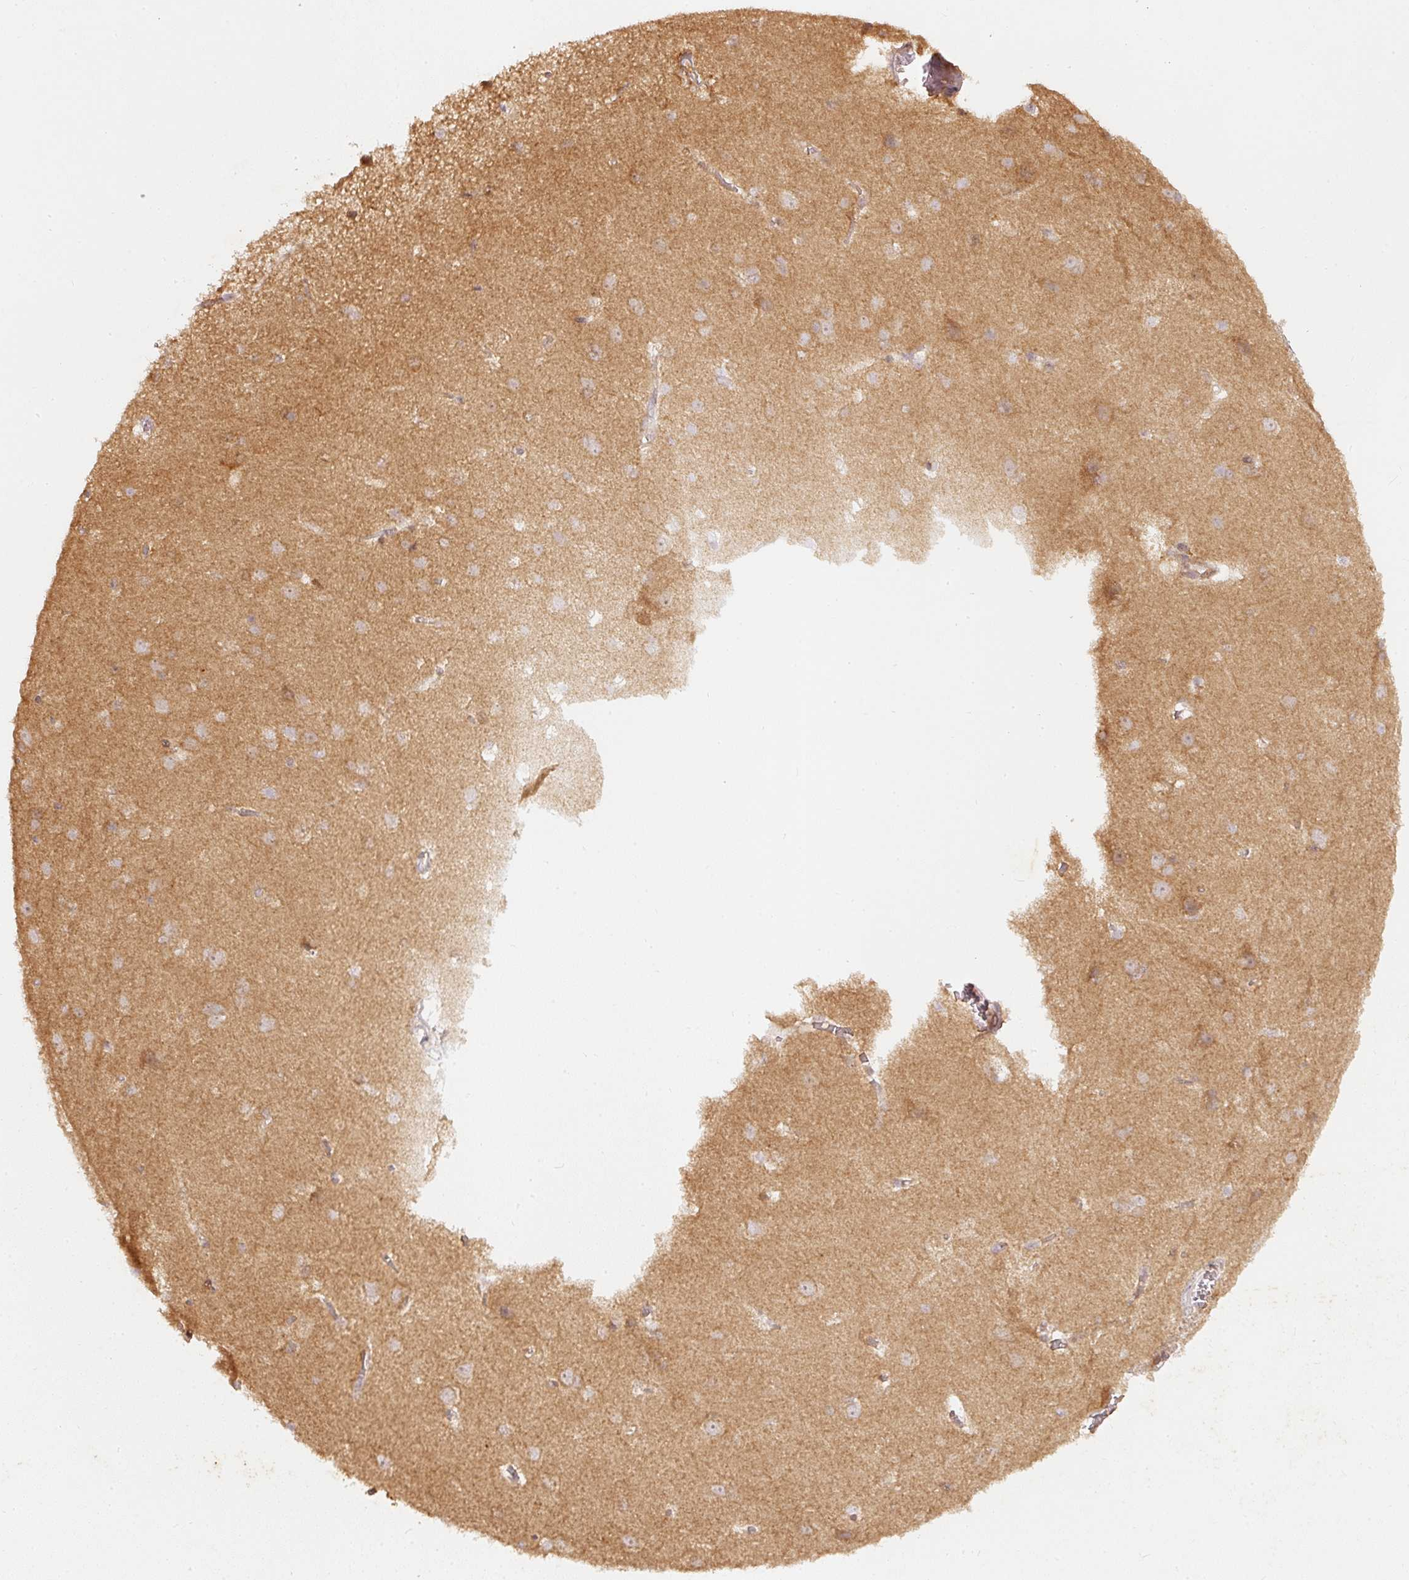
{"staining": {"intensity": "moderate", "quantity": "25%-75%", "location": "cytoplasmic/membranous"}, "tissue": "cerebral cortex", "cell_type": "Endothelial cells", "image_type": "normal", "snomed": [{"axis": "morphology", "description": "Normal tissue, NOS"}, {"axis": "topography", "description": "Cerebral cortex"}], "caption": "Unremarkable cerebral cortex exhibits moderate cytoplasmic/membranous expression in approximately 25%-75% of endothelial cells (DAB = brown stain, brightfield microscopy at high magnification)..", "gene": "ZNF580", "patient": {"sex": "male", "age": 37}}